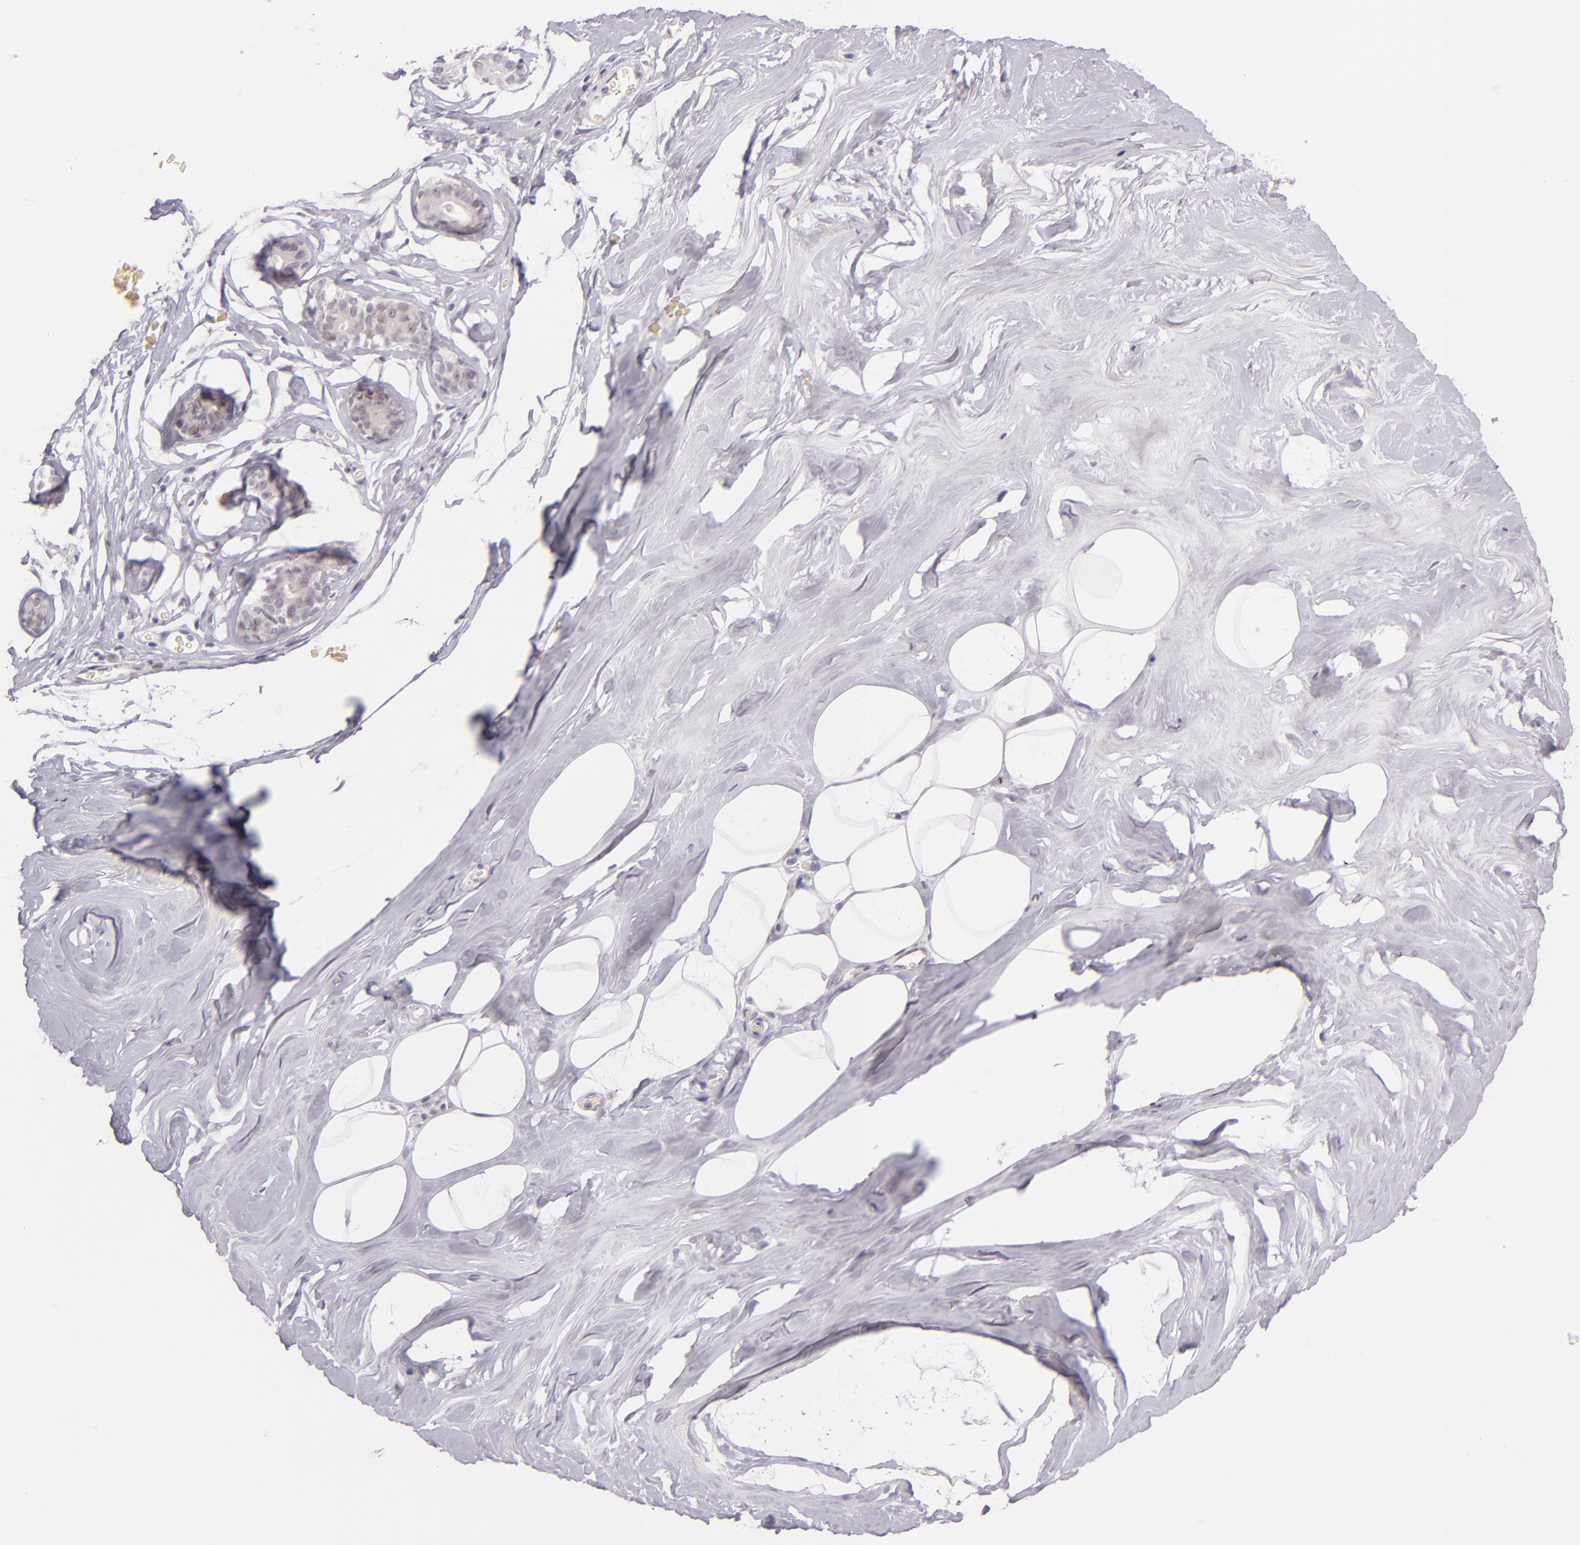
{"staining": {"intensity": "negative", "quantity": "none", "location": "none"}, "tissue": "breast", "cell_type": "Adipocytes", "image_type": "normal", "snomed": [{"axis": "morphology", "description": "Normal tissue, NOS"}, {"axis": "morphology", "description": "Fibrosis, NOS"}, {"axis": "topography", "description": "Breast"}], "caption": "High magnification brightfield microscopy of benign breast stained with DAB (3,3'-diaminobenzidine) (brown) and counterstained with hematoxylin (blue): adipocytes show no significant staining.", "gene": "BCL3", "patient": {"sex": "female", "age": 39}}